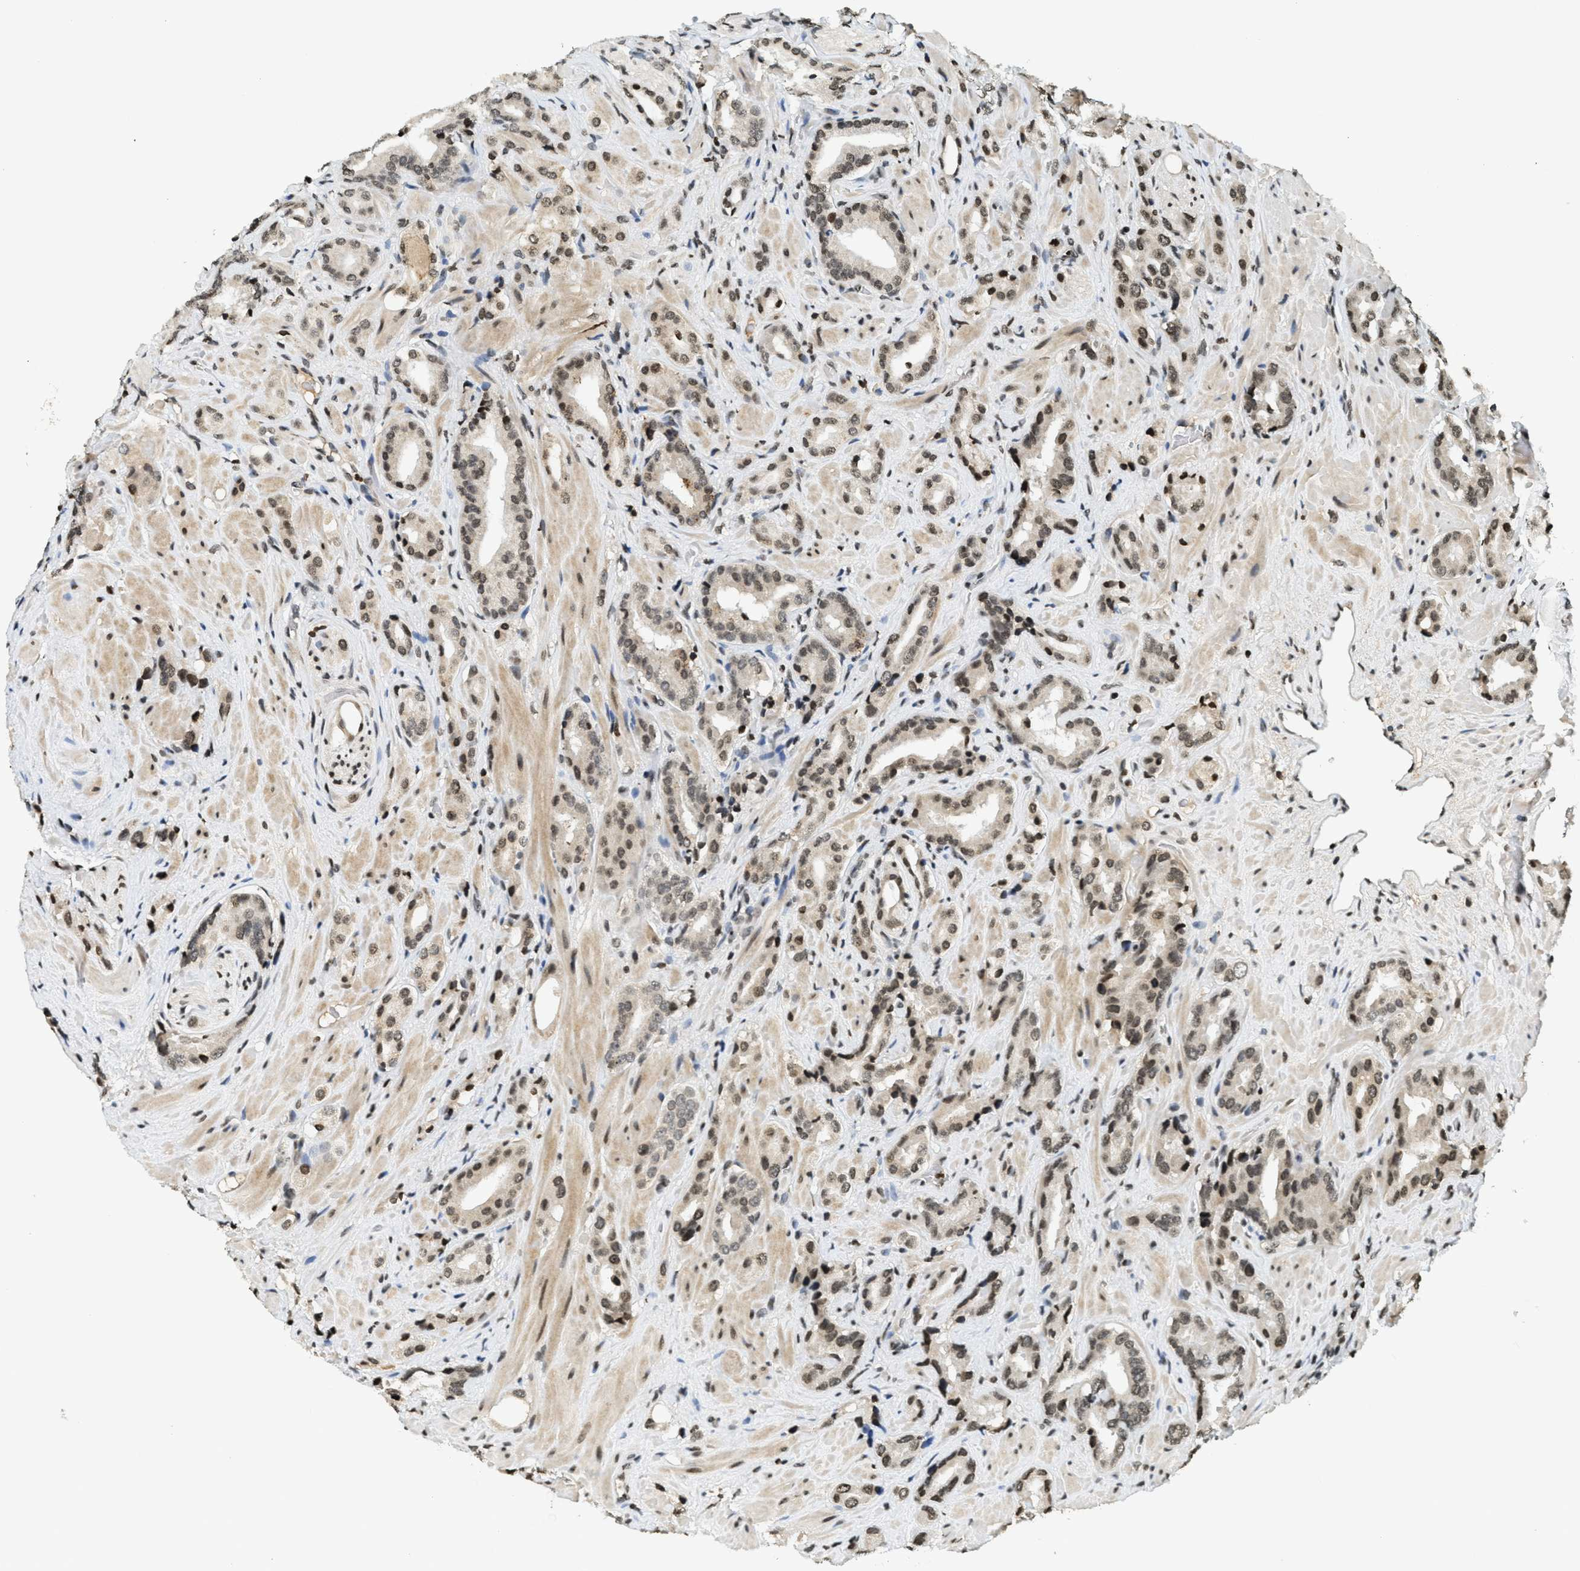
{"staining": {"intensity": "moderate", "quantity": ">75%", "location": "nuclear"}, "tissue": "prostate cancer", "cell_type": "Tumor cells", "image_type": "cancer", "snomed": [{"axis": "morphology", "description": "Adenocarcinoma, High grade"}, {"axis": "topography", "description": "Prostate"}], "caption": "Immunohistochemical staining of human prostate adenocarcinoma (high-grade) exhibits medium levels of moderate nuclear protein staining in about >75% of tumor cells. The protein of interest is stained brown, and the nuclei are stained in blue (DAB IHC with brightfield microscopy, high magnification).", "gene": "LDB2", "patient": {"sex": "male", "age": 64}}